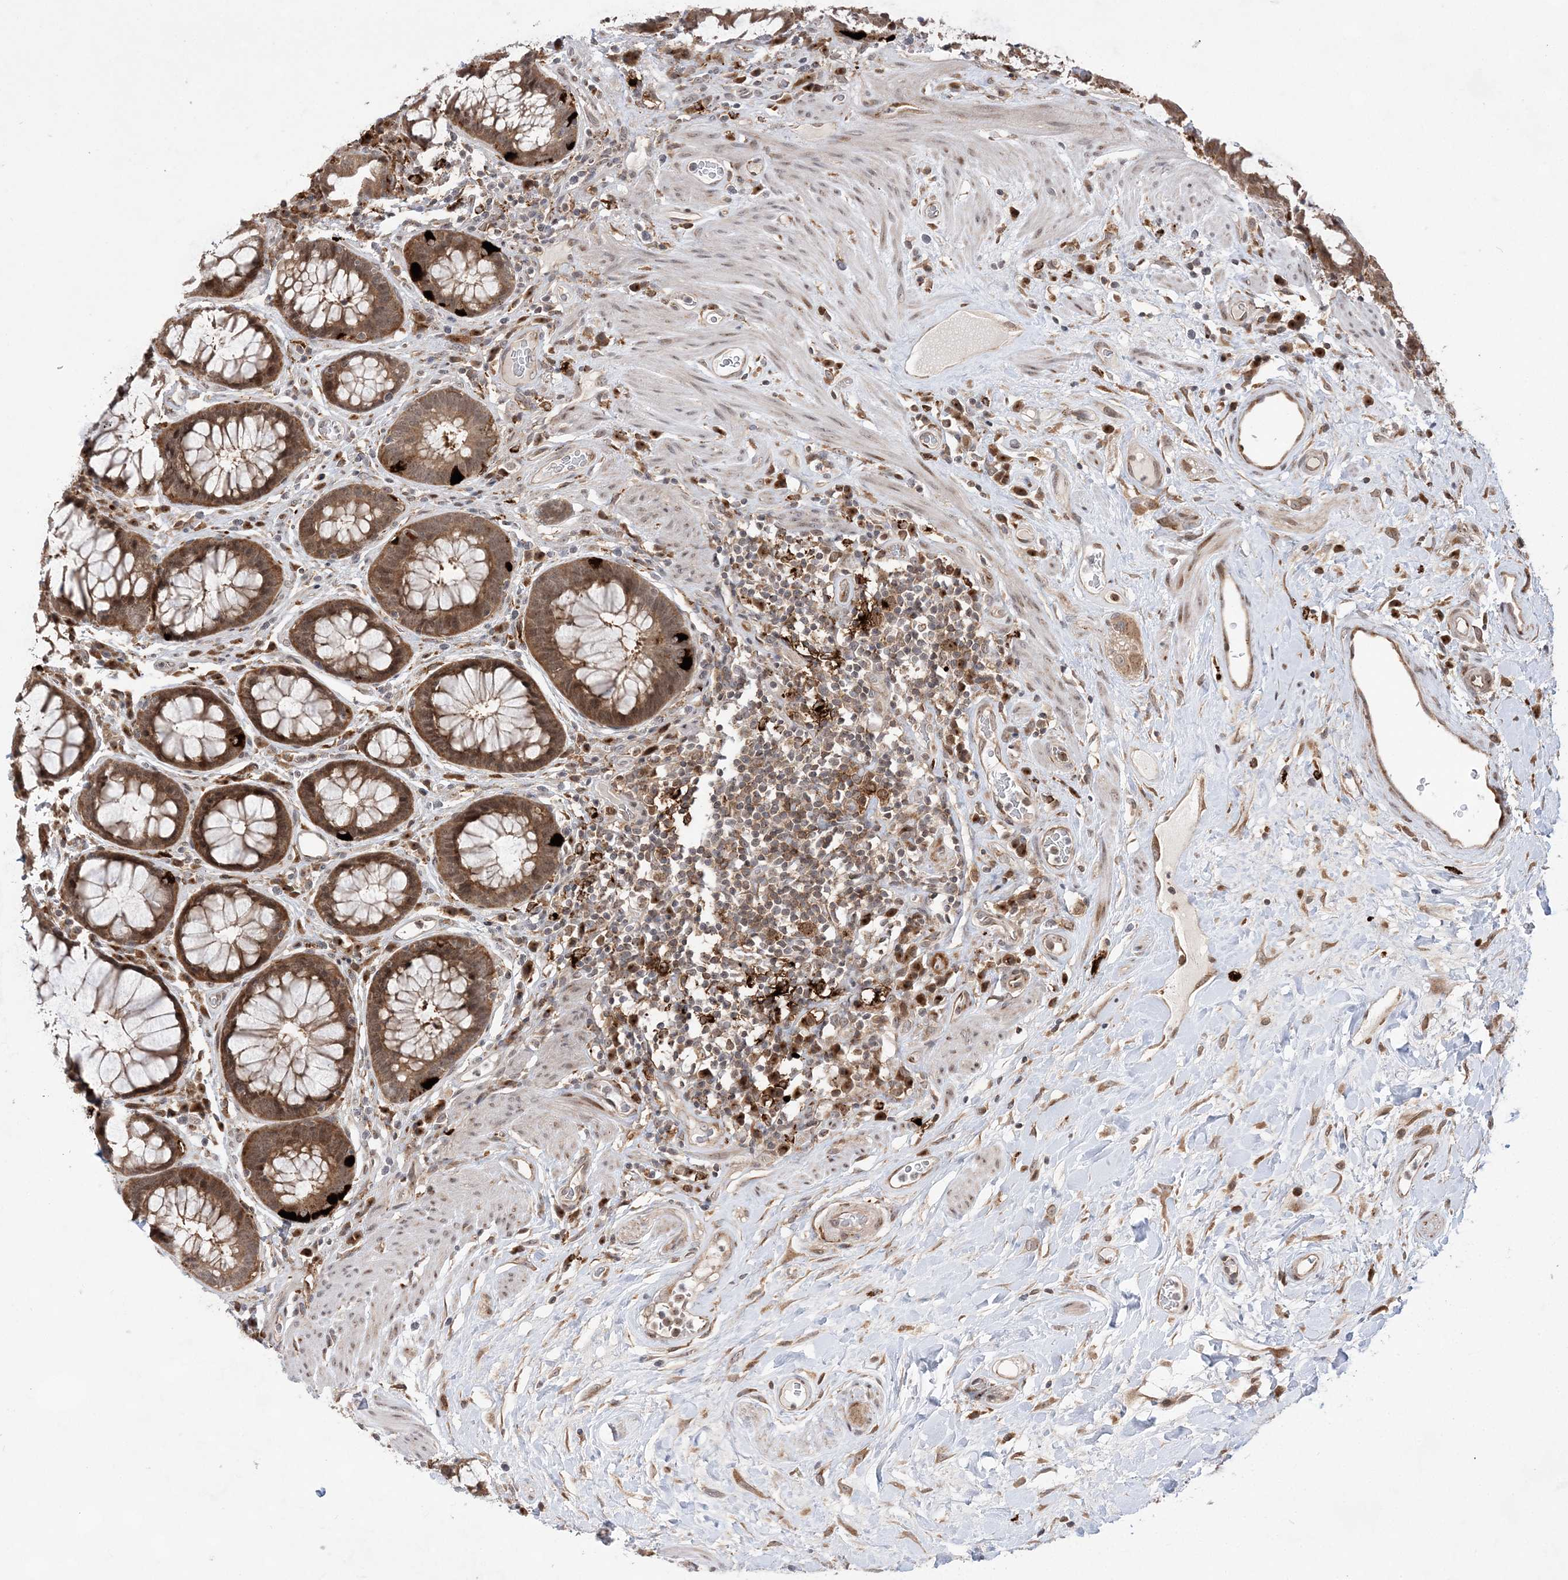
{"staining": {"intensity": "moderate", "quantity": ">75%", "location": "cytoplasmic/membranous"}, "tissue": "rectum", "cell_type": "Glandular cells", "image_type": "normal", "snomed": [{"axis": "morphology", "description": "Normal tissue, NOS"}, {"axis": "topography", "description": "Rectum"}], "caption": "Moderate cytoplasmic/membranous positivity is present in about >75% of glandular cells in normal rectum.", "gene": "ANAPC15", "patient": {"sex": "male", "age": 64}}